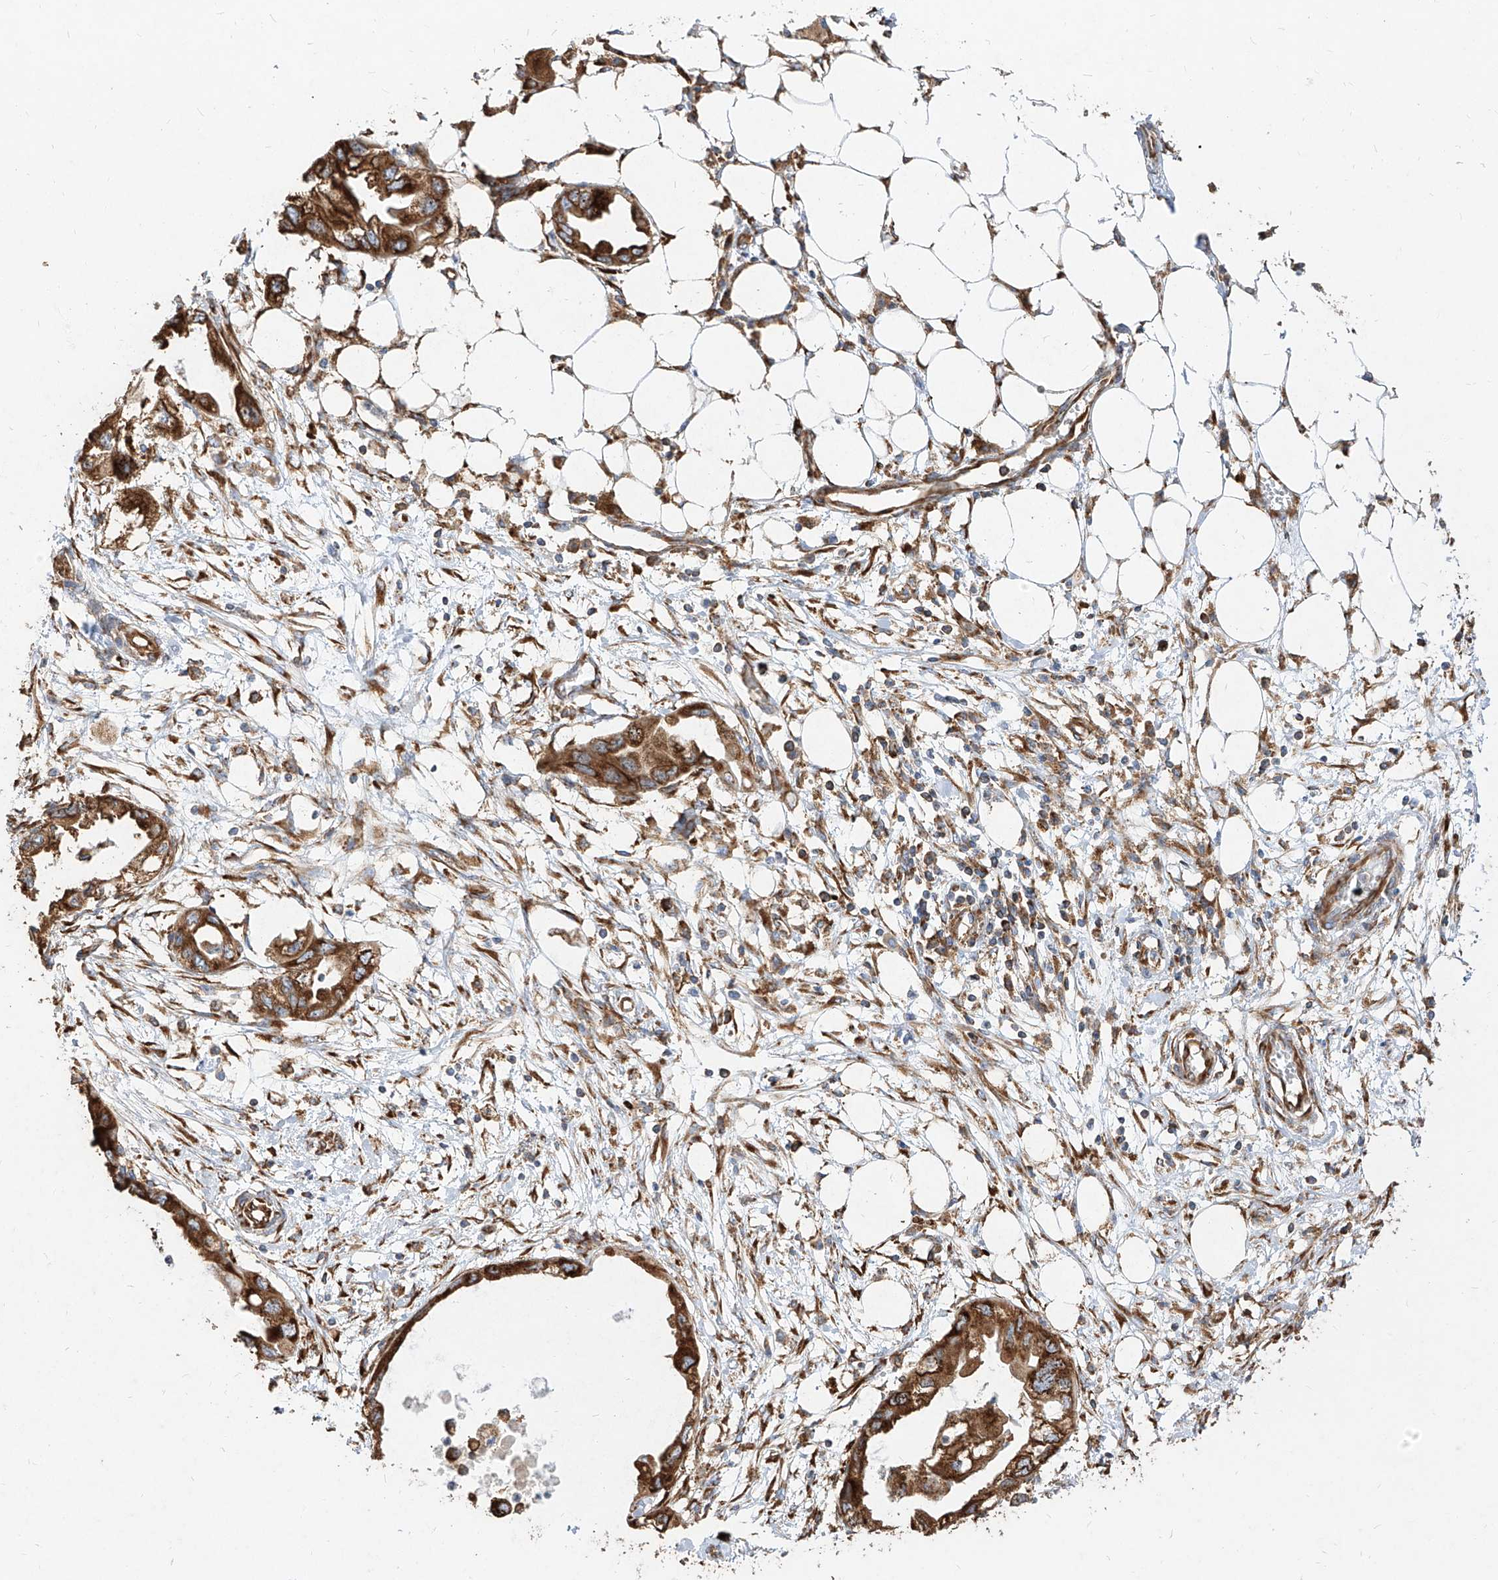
{"staining": {"intensity": "strong", "quantity": ">75%", "location": "cytoplasmic/membranous"}, "tissue": "endometrial cancer", "cell_type": "Tumor cells", "image_type": "cancer", "snomed": [{"axis": "morphology", "description": "Adenocarcinoma, NOS"}, {"axis": "morphology", "description": "Adenocarcinoma, metastatic, NOS"}, {"axis": "topography", "description": "Adipose tissue"}, {"axis": "topography", "description": "Endometrium"}], "caption": "A brown stain labels strong cytoplasmic/membranous staining of a protein in endometrial adenocarcinoma tumor cells.", "gene": "RPS25", "patient": {"sex": "female", "age": 67}}